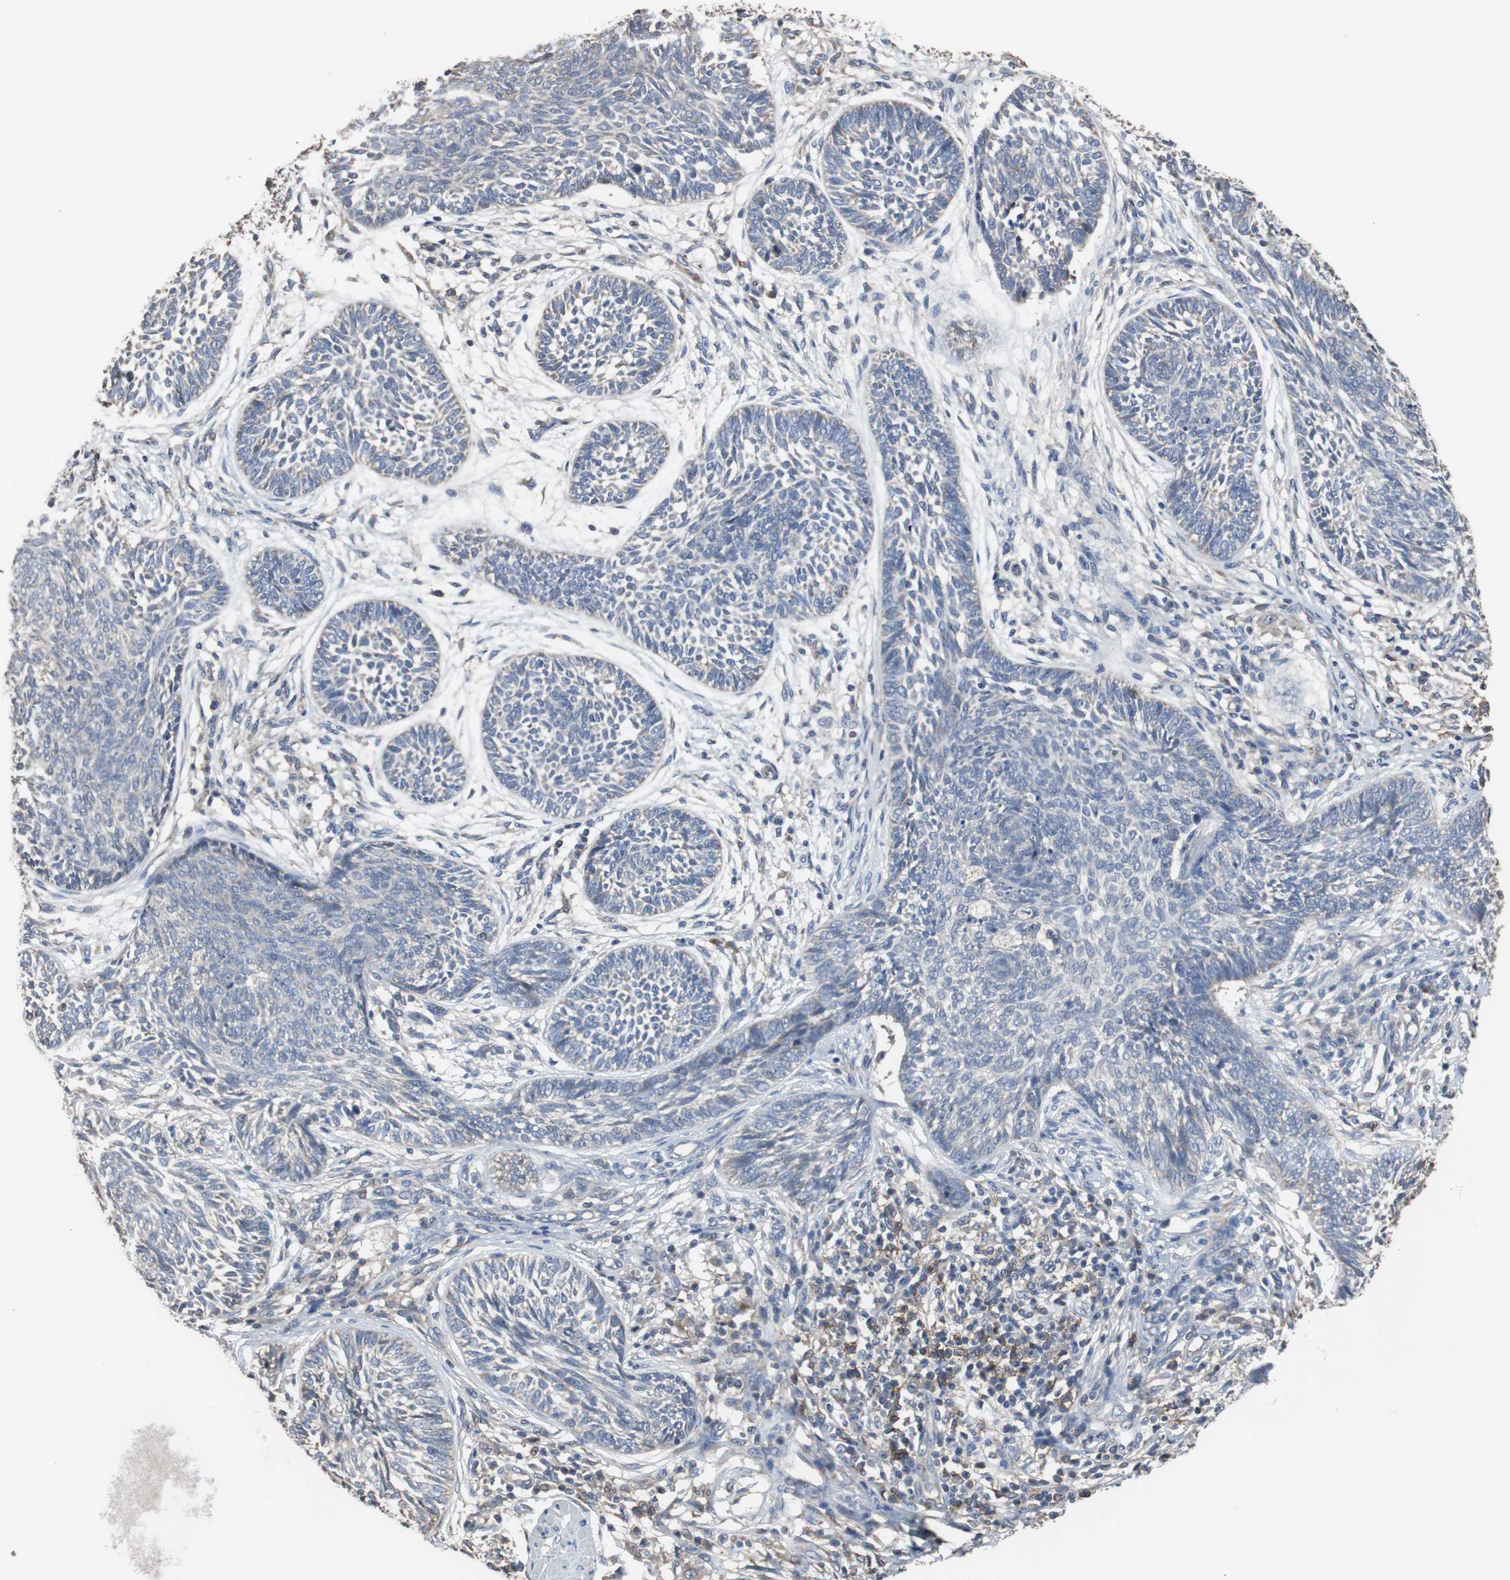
{"staining": {"intensity": "negative", "quantity": "none", "location": "none"}, "tissue": "skin cancer", "cell_type": "Tumor cells", "image_type": "cancer", "snomed": [{"axis": "morphology", "description": "Papilloma, NOS"}, {"axis": "morphology", "description": "Basal cell carcinoma"}, {"axis": "topography", "description": "Skin"}], "caption": "This is a micrograph of IHC staining of skin cancer (basal cell carcinoma), which shows no expression in tumor cells.", "gene": "SCIMP", "patient": {"sex": "male", "age": 87}}